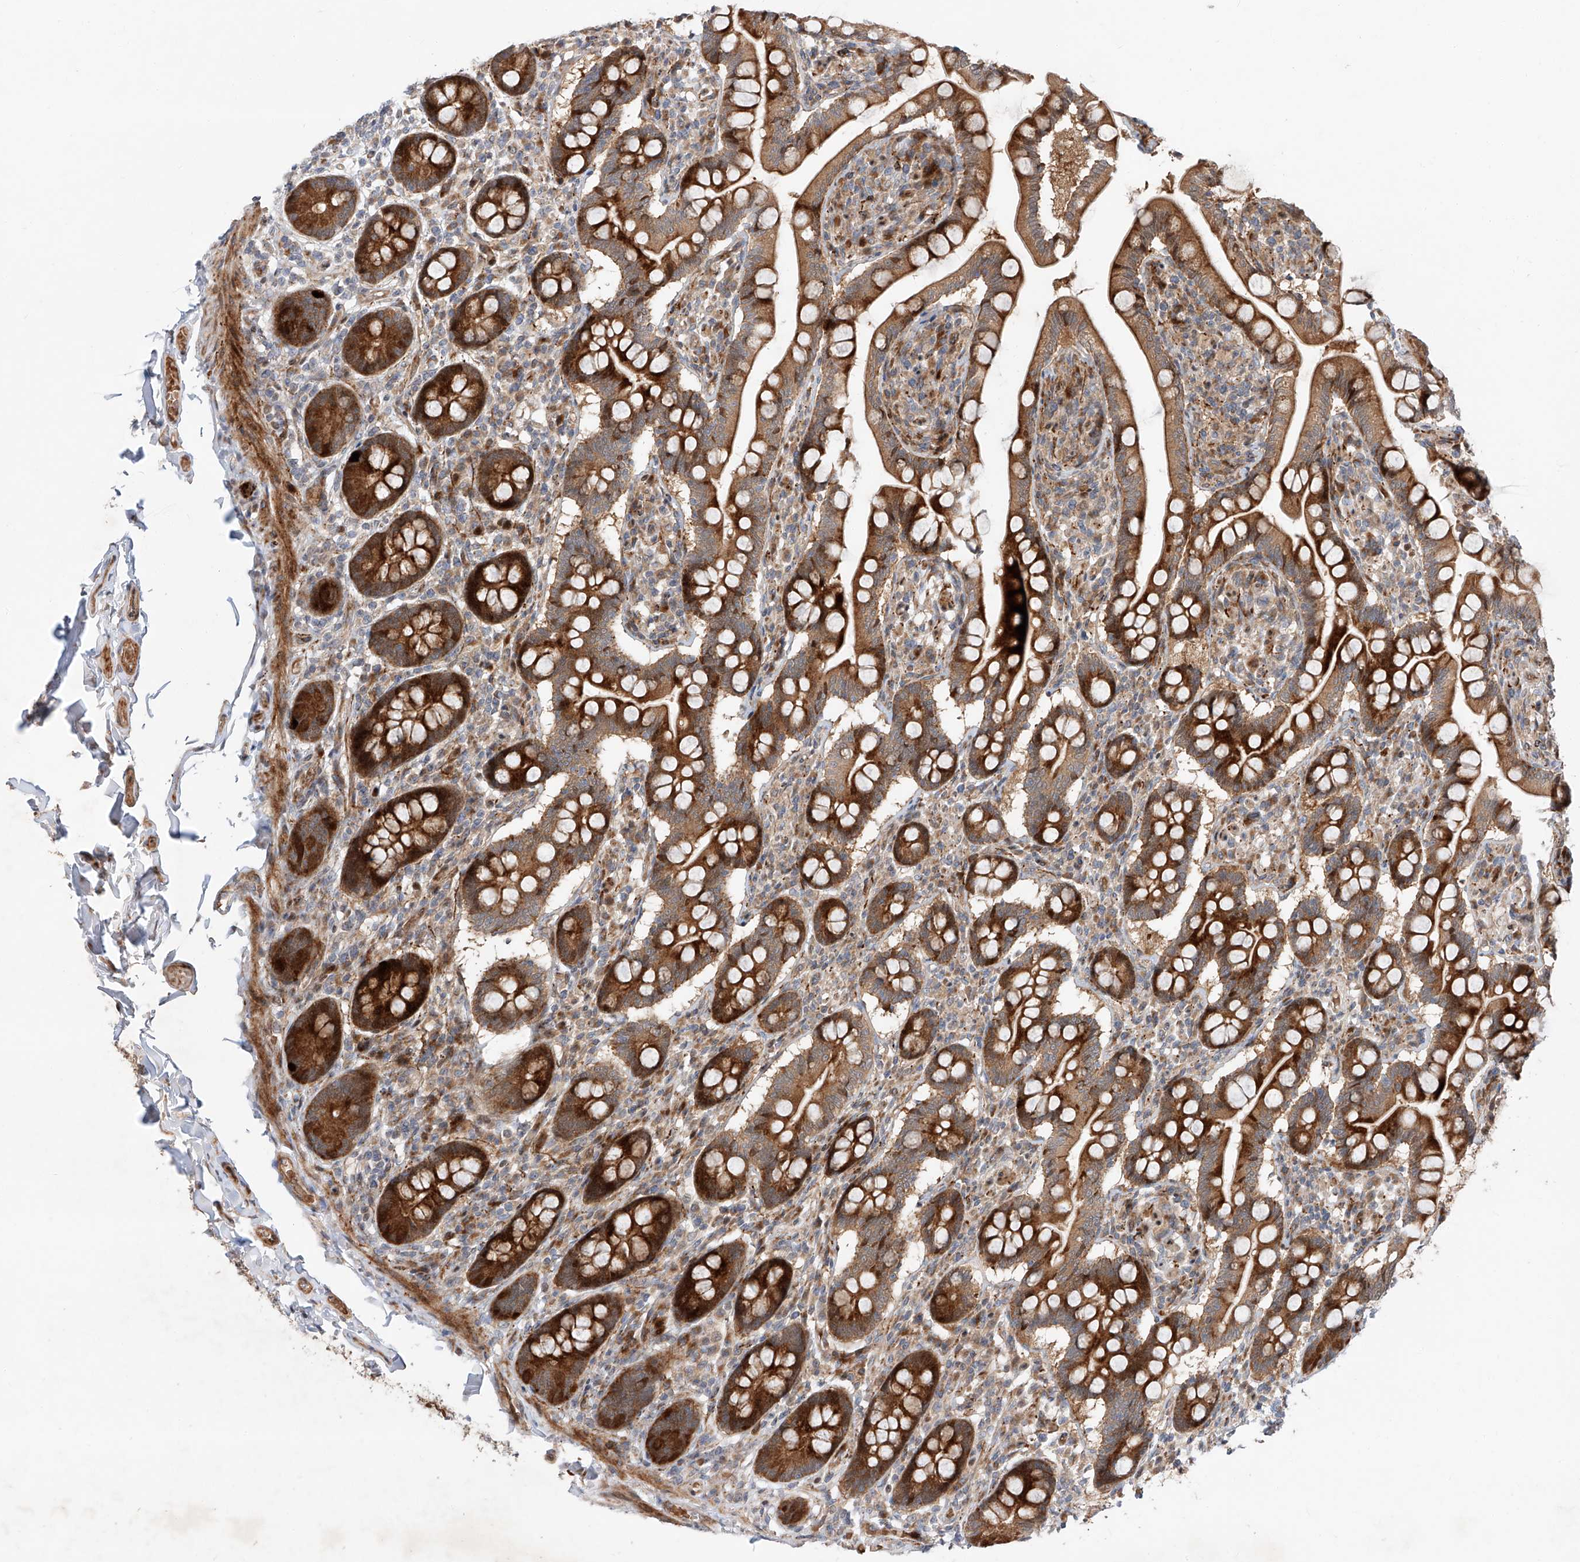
{"staining": {"intensity": "strong", "quantity": ">75%", "location": "cytoplasmic/membranous"}, "tissue": "small intestine", "cell_type": "Glandular cells", "image_type": "normal", "snomed": [{"axis": "morphology", "description": "Normal tissue, NOS"}, {"axis": "topography", "description": "Small intestine"}], "caption": "This histopathology image reveals immunohistochemistry (IHC) staining of normal small intestine, with high strong cytoplasmic/membranous staining in about >75% of glandular cells.", "gene": "USF3", "patient": {"sex": "female", "age": 64}}